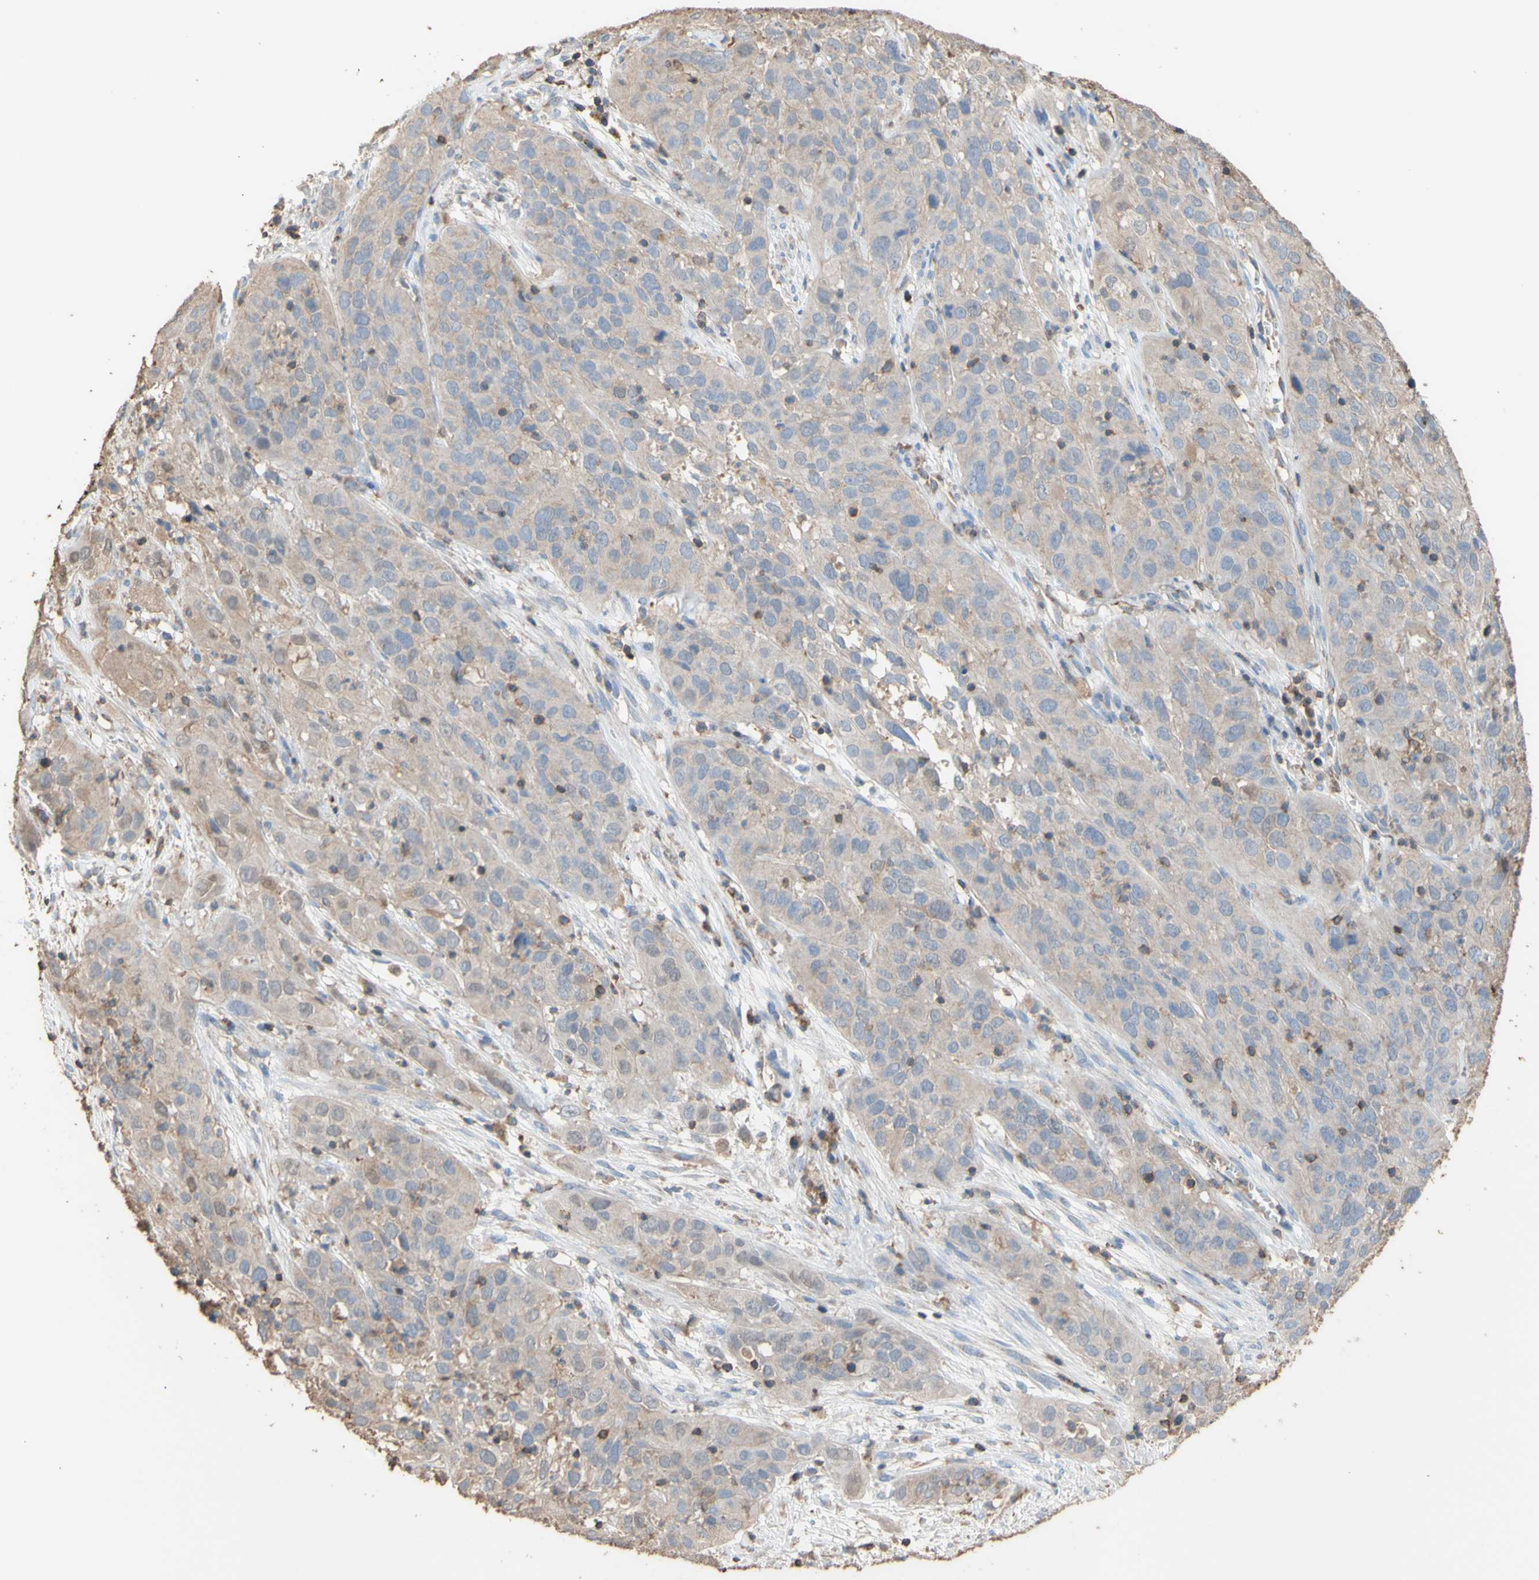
{"staining": {"intensity": "weak", "quantity": ">75%", "location": "cytoplasmic/membranous"}, "tissue": "cervical cancer", "cell_type": "Tumor cells", "image_type": "cancer", "snomed": [{"axis": "morphology", "description": "Squamous cell carcinoma, NOS"}, {"axis": "topography", "description": "Cervix"}], "caption": "The micrograph shows a brown stain indicating the presence of a protein in the cytoplasmic/membranous of tumor cells in cervical squamous cell carcinoma. Nuclei are stained in blue.", "gene": "ALDH9A1", "patient": {"sex": "female", "age": 32}}